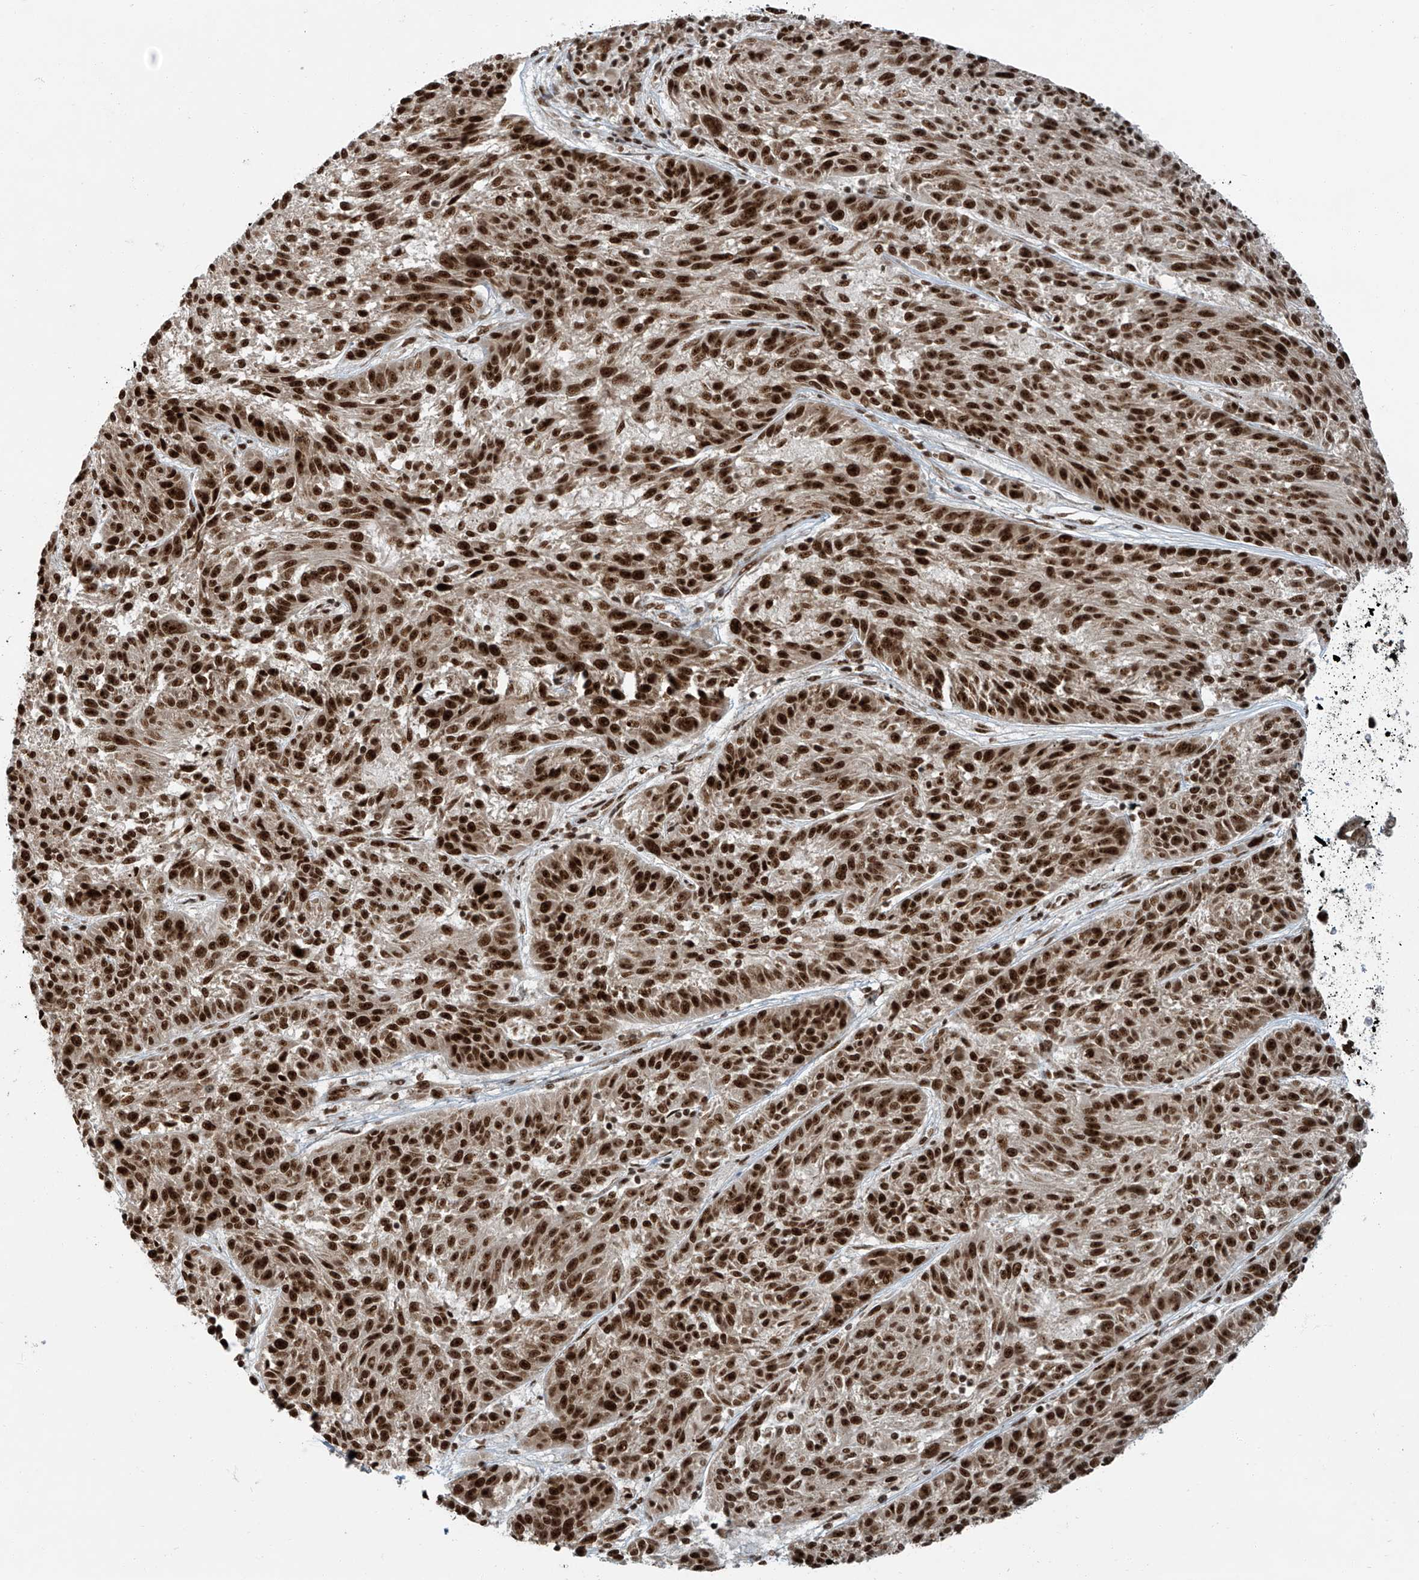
{"staining": {"intensity": "strong", "quantity": ">75%", "location": "nuclear"}, "tissue": "melanoma", "cell_type": "Tumor cells", "image_type": "cancer", "snomed": [{"axis": "morphology", "description": "Malignant melanoma, NOS"}, {"axis": "topography", "description": "Skin"}], "caption": "Immunohistochemistry (IHC) of malignant melanoma shows high levels of strong nuclear positivity in about >75% of tumor cells. (DAB (3,3'-diaminobenzidine) IHC, brown staining for protein, blue staining for nuclei).", "gene": "FAM193B", "patient": {"sex": "male", "age": 53}}